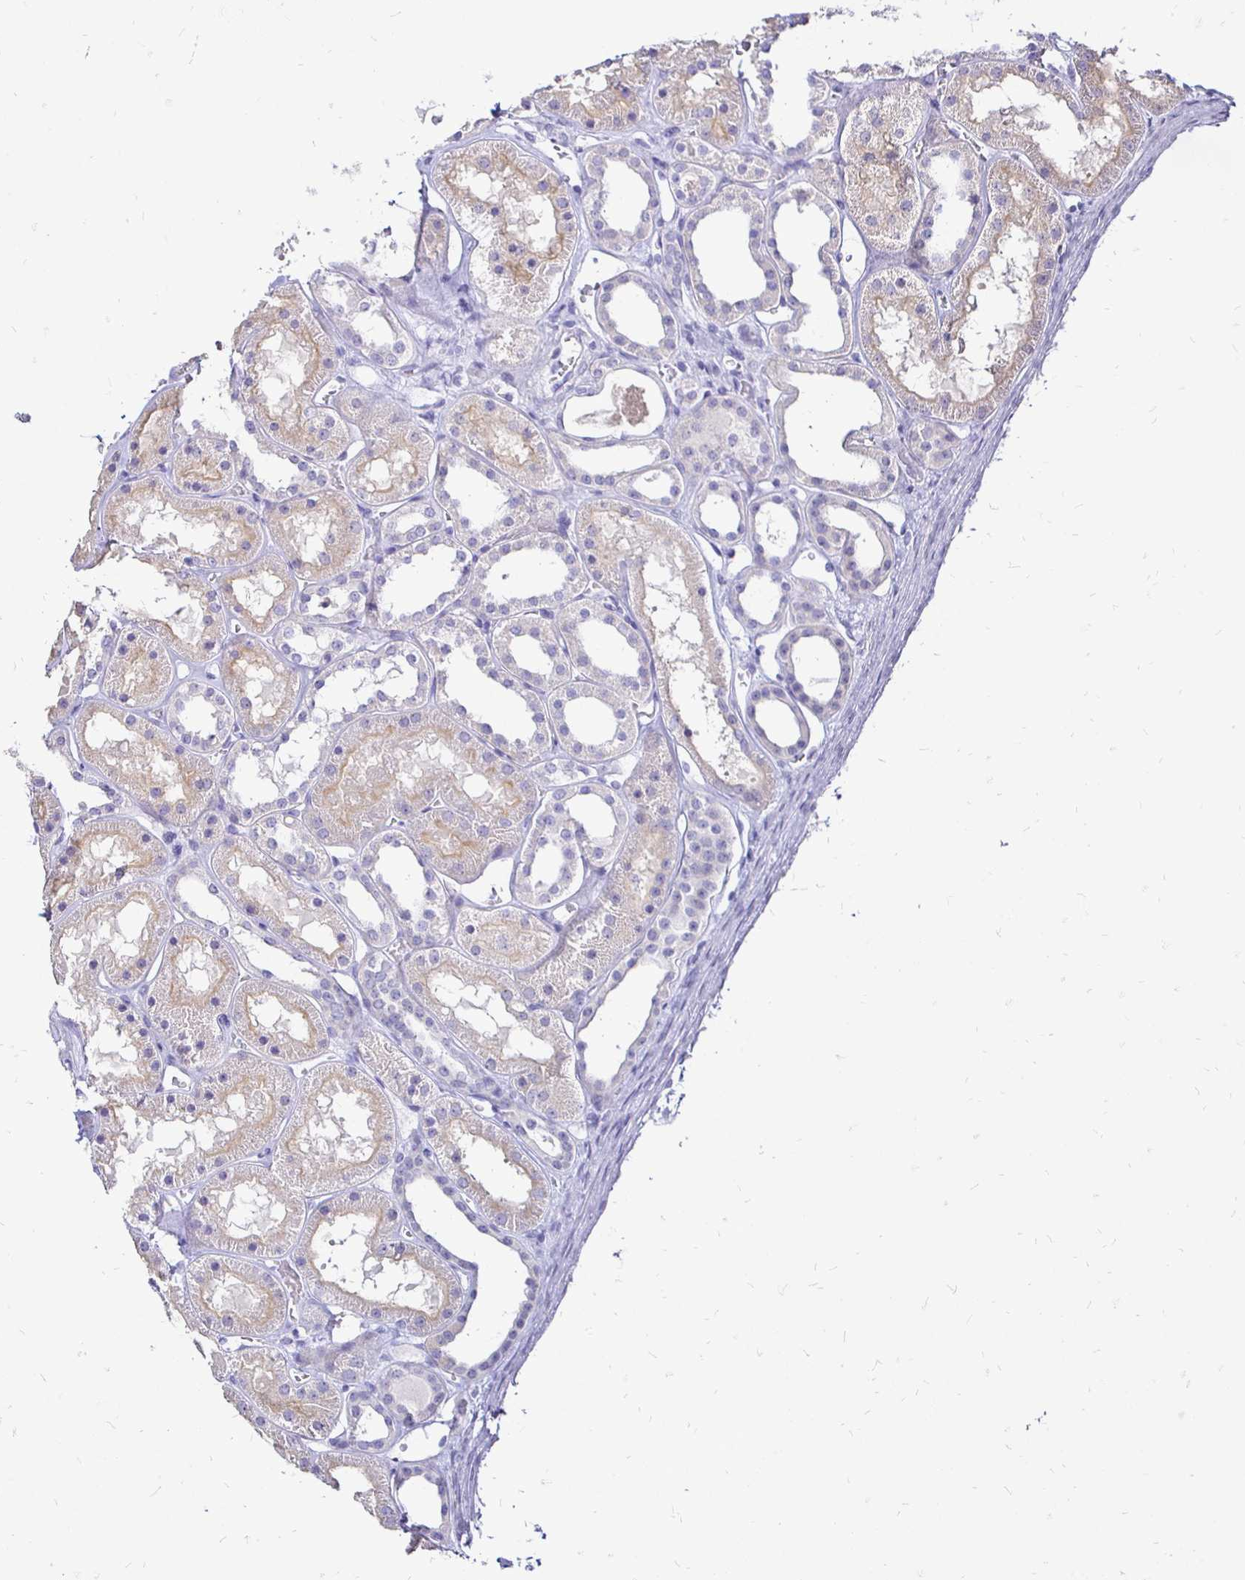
{"staining": {"intensity": "negative", "quantity": "none", "location": "none"}, "tissue": "kidney", "cell_type": "Cells in glomeruli", "image_type": "normal", "snomed": [{"axis": "morphology", "description": "Normal tissue, NOS"}, {"axis": "topography", "description": "Kidney"}], "caption": "An image of human kidney is negative for staining in cells in glomeruli. (Stains: DAB IHC with hematoxylin counter stain, Microscopy: brightfield microscopy at high magnification).", "gene": "IRGC", "patient": {"sex": "female", "age": 41}}